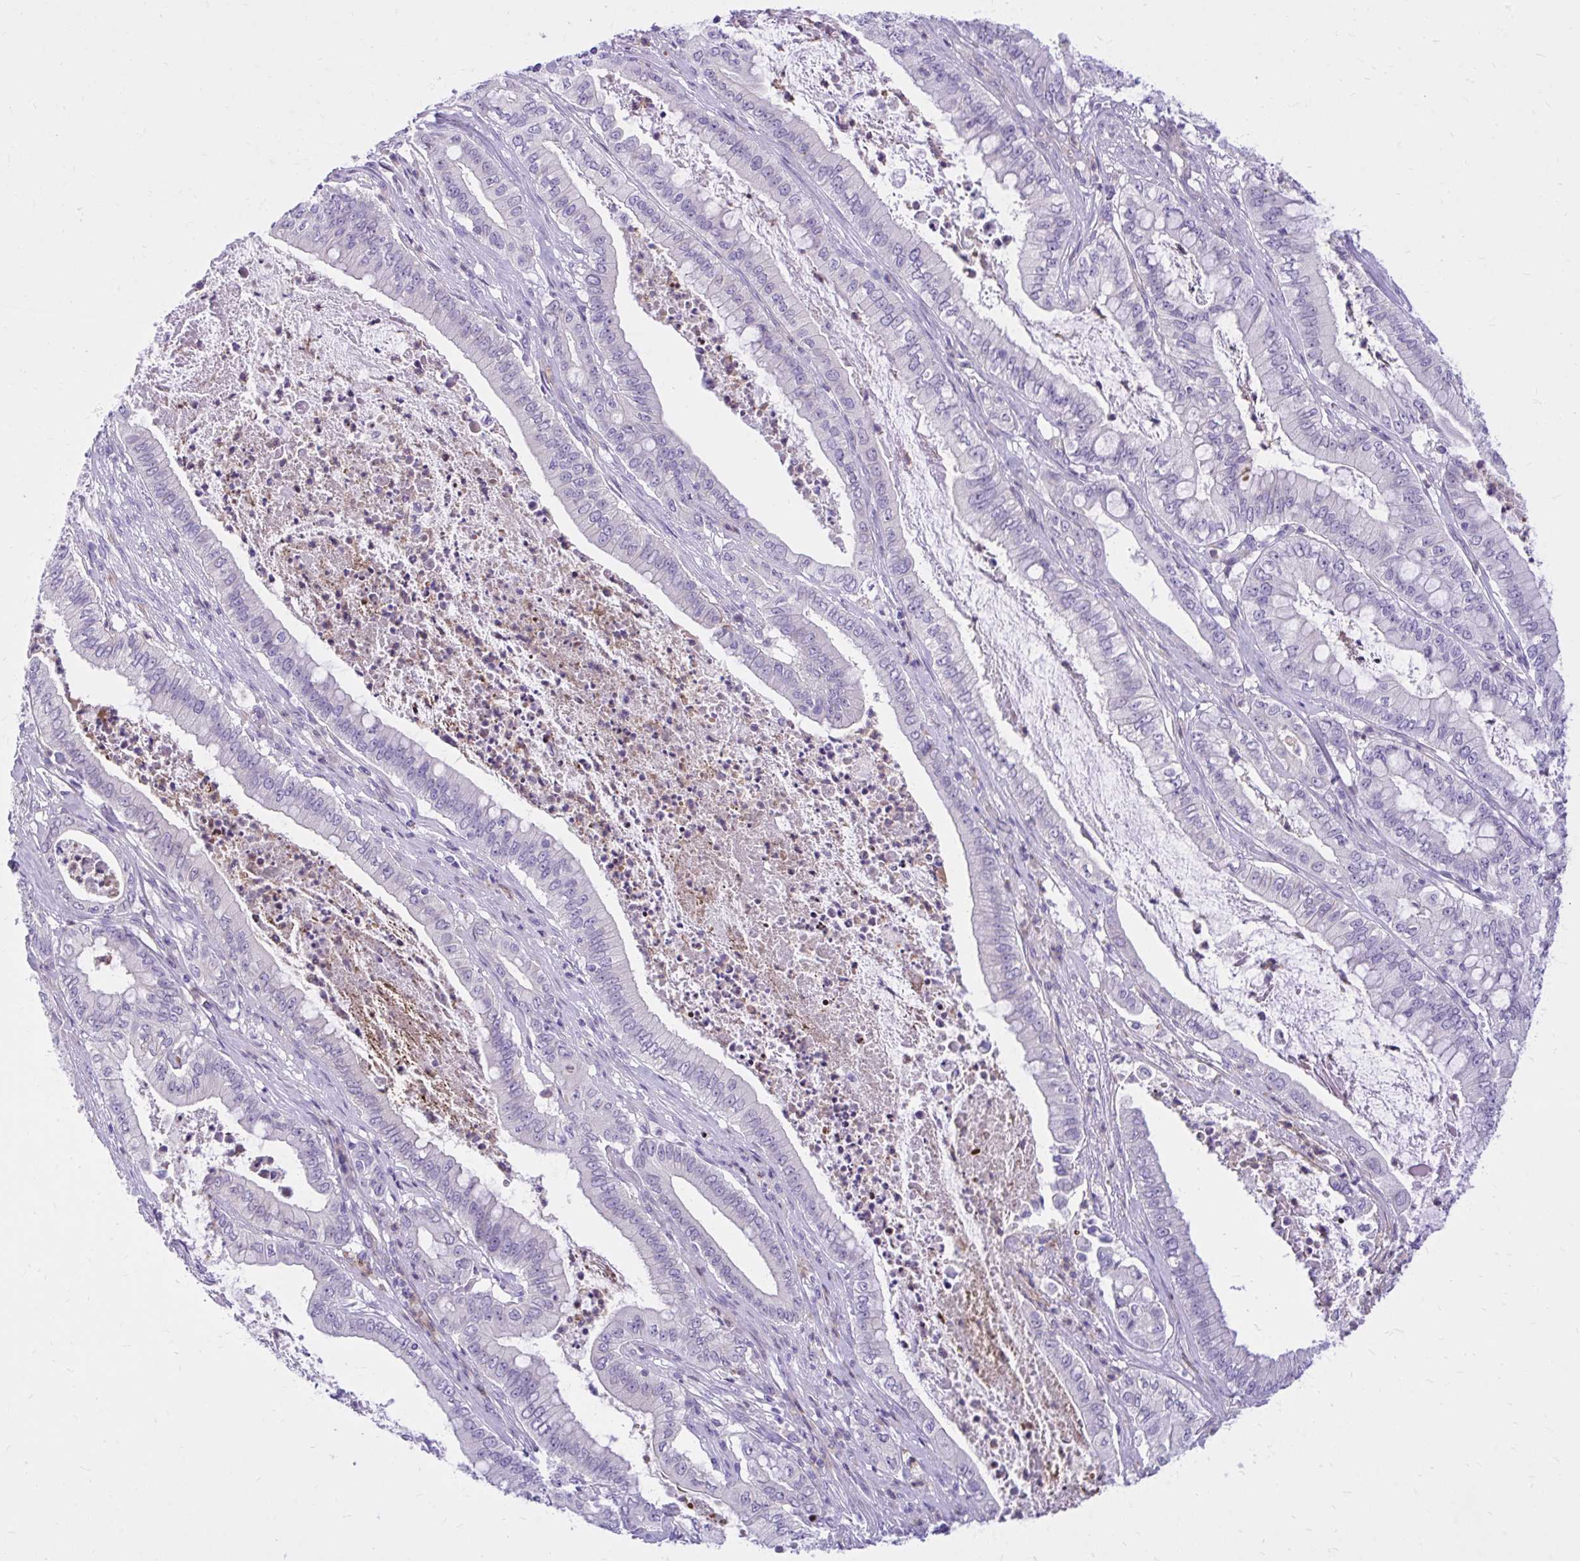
{"staining": {"intensity": "negative", "quantity": "none", "location": "none"}, "tissue": "pancreatic cancer", "cell_type": "Tumor cells", "image_type": "cancer", "snomed": [{"axis": "morphology", "description": "Adenocarcinoma, NOS"}, {"axis": "topography", "description": "Pancreas"}], "caption": "High magnification brightfield microscopy of pancreatic cancer (adenocarcinoma) stained with DAB (3,3'-diaminobenzidine) (brown) and counterstained with hematoxylin (blue): tumor cells show no significant positivity. The staining is performed using DAB brown chromogen with nuclei counter-stained in using hematoxylin.", "gene": "ADAMTSL1", "patient": {"sex": "male", "age": 71}}